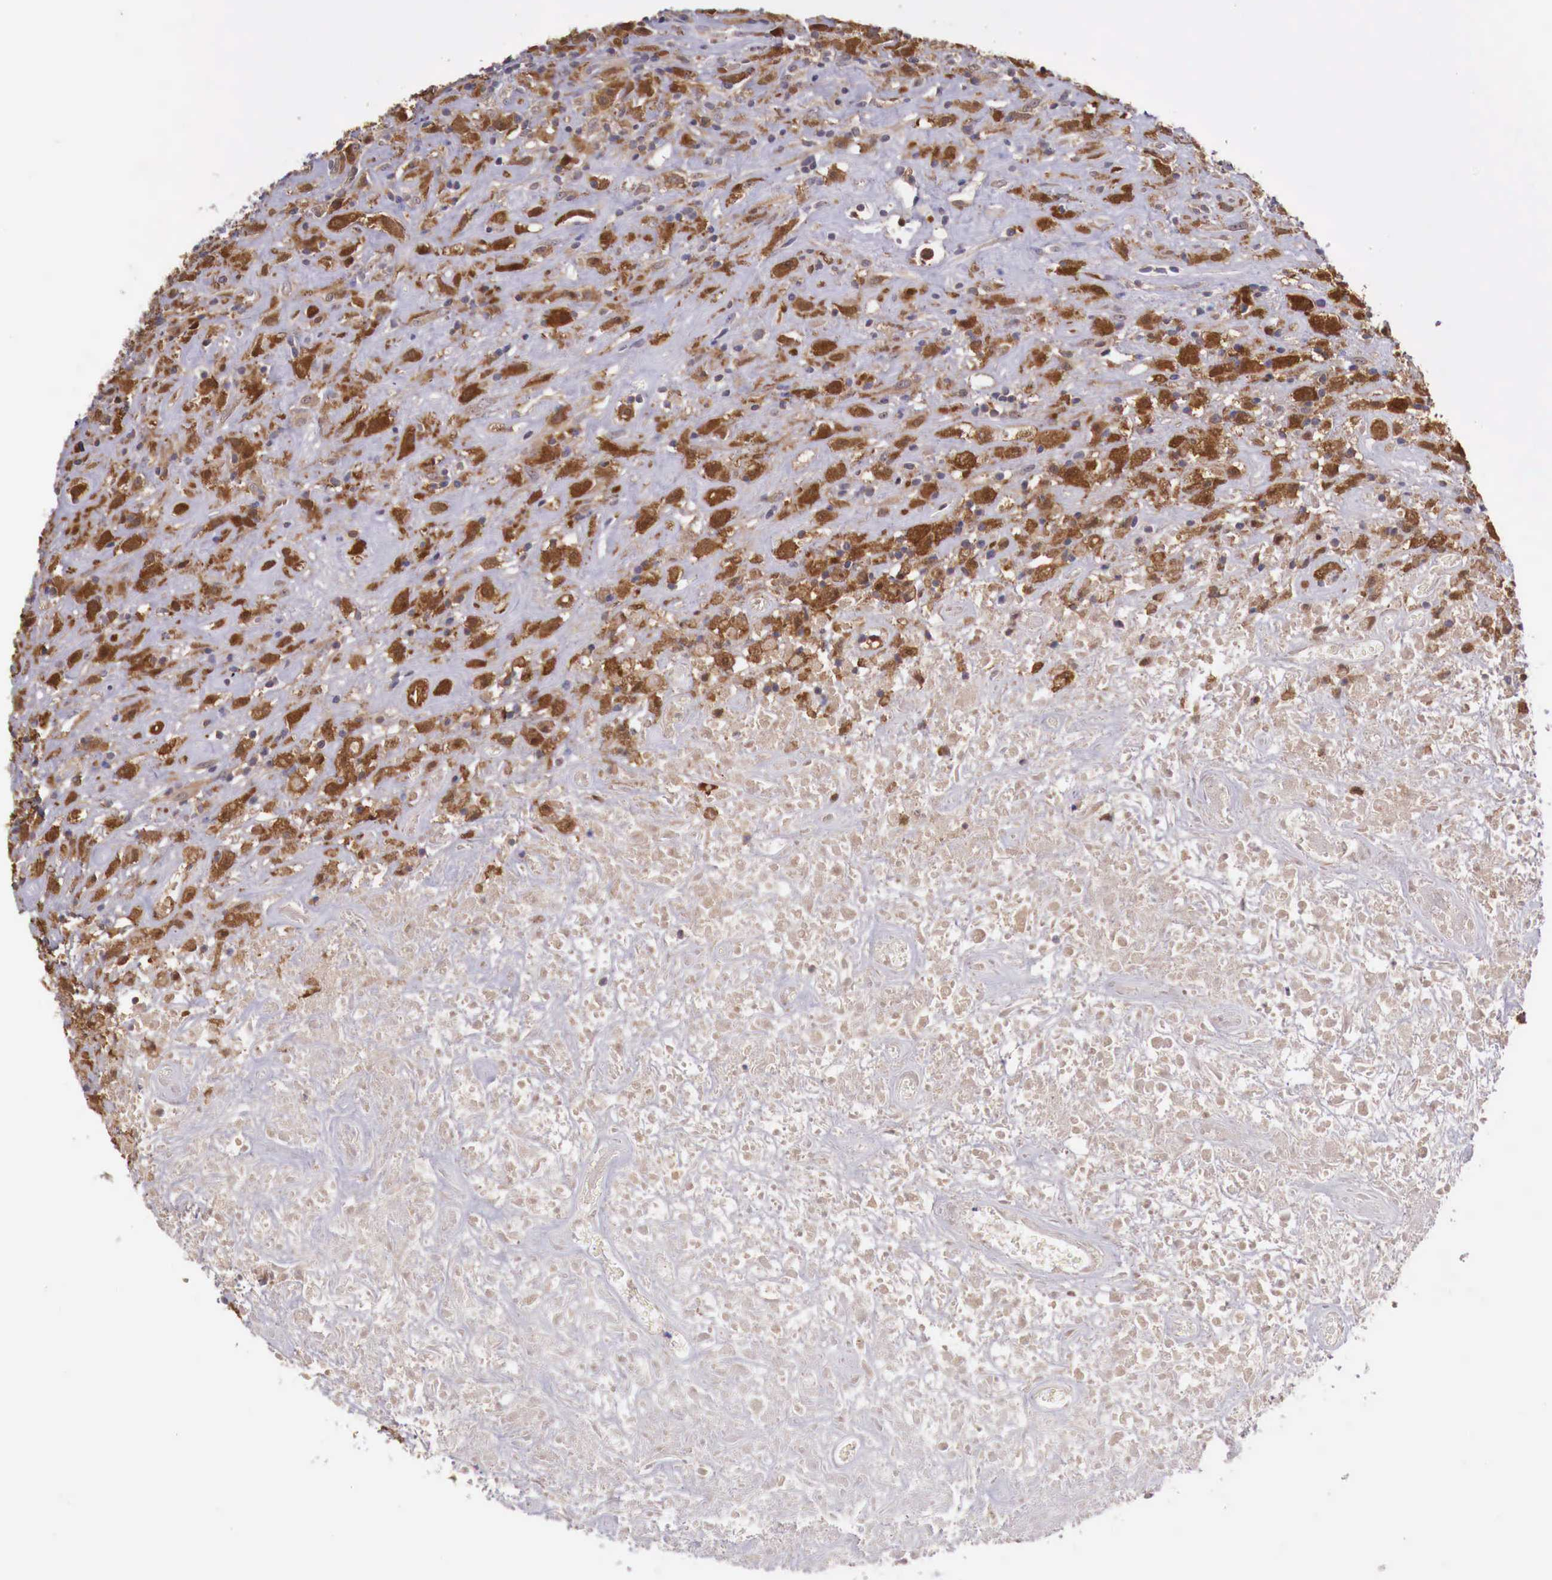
{"staining": {"intensity": "strong", "quantity": ">75%", "location": "cytoplasmic/membranous"}, "tissue": "lymphoma", "cell_type": "Tumor cells", "image_type": "cancer", "snomed": [{"axis": "morphology", "description": "Hodgkin's disease, NOS"}, {"axis": "topography", "description": "Lymph node"}], "caption": "The immunohistochemical stain highlights strong cytoplasmic/membranous expression in tumor cells of lymphoma tissue. The staining was performed using DAB, with brown indicating positive protein expression. Nuclei are stained blue with hematoxylin.", "gene": "GAB2", "patient": {"sex": "male", "age": 46}}